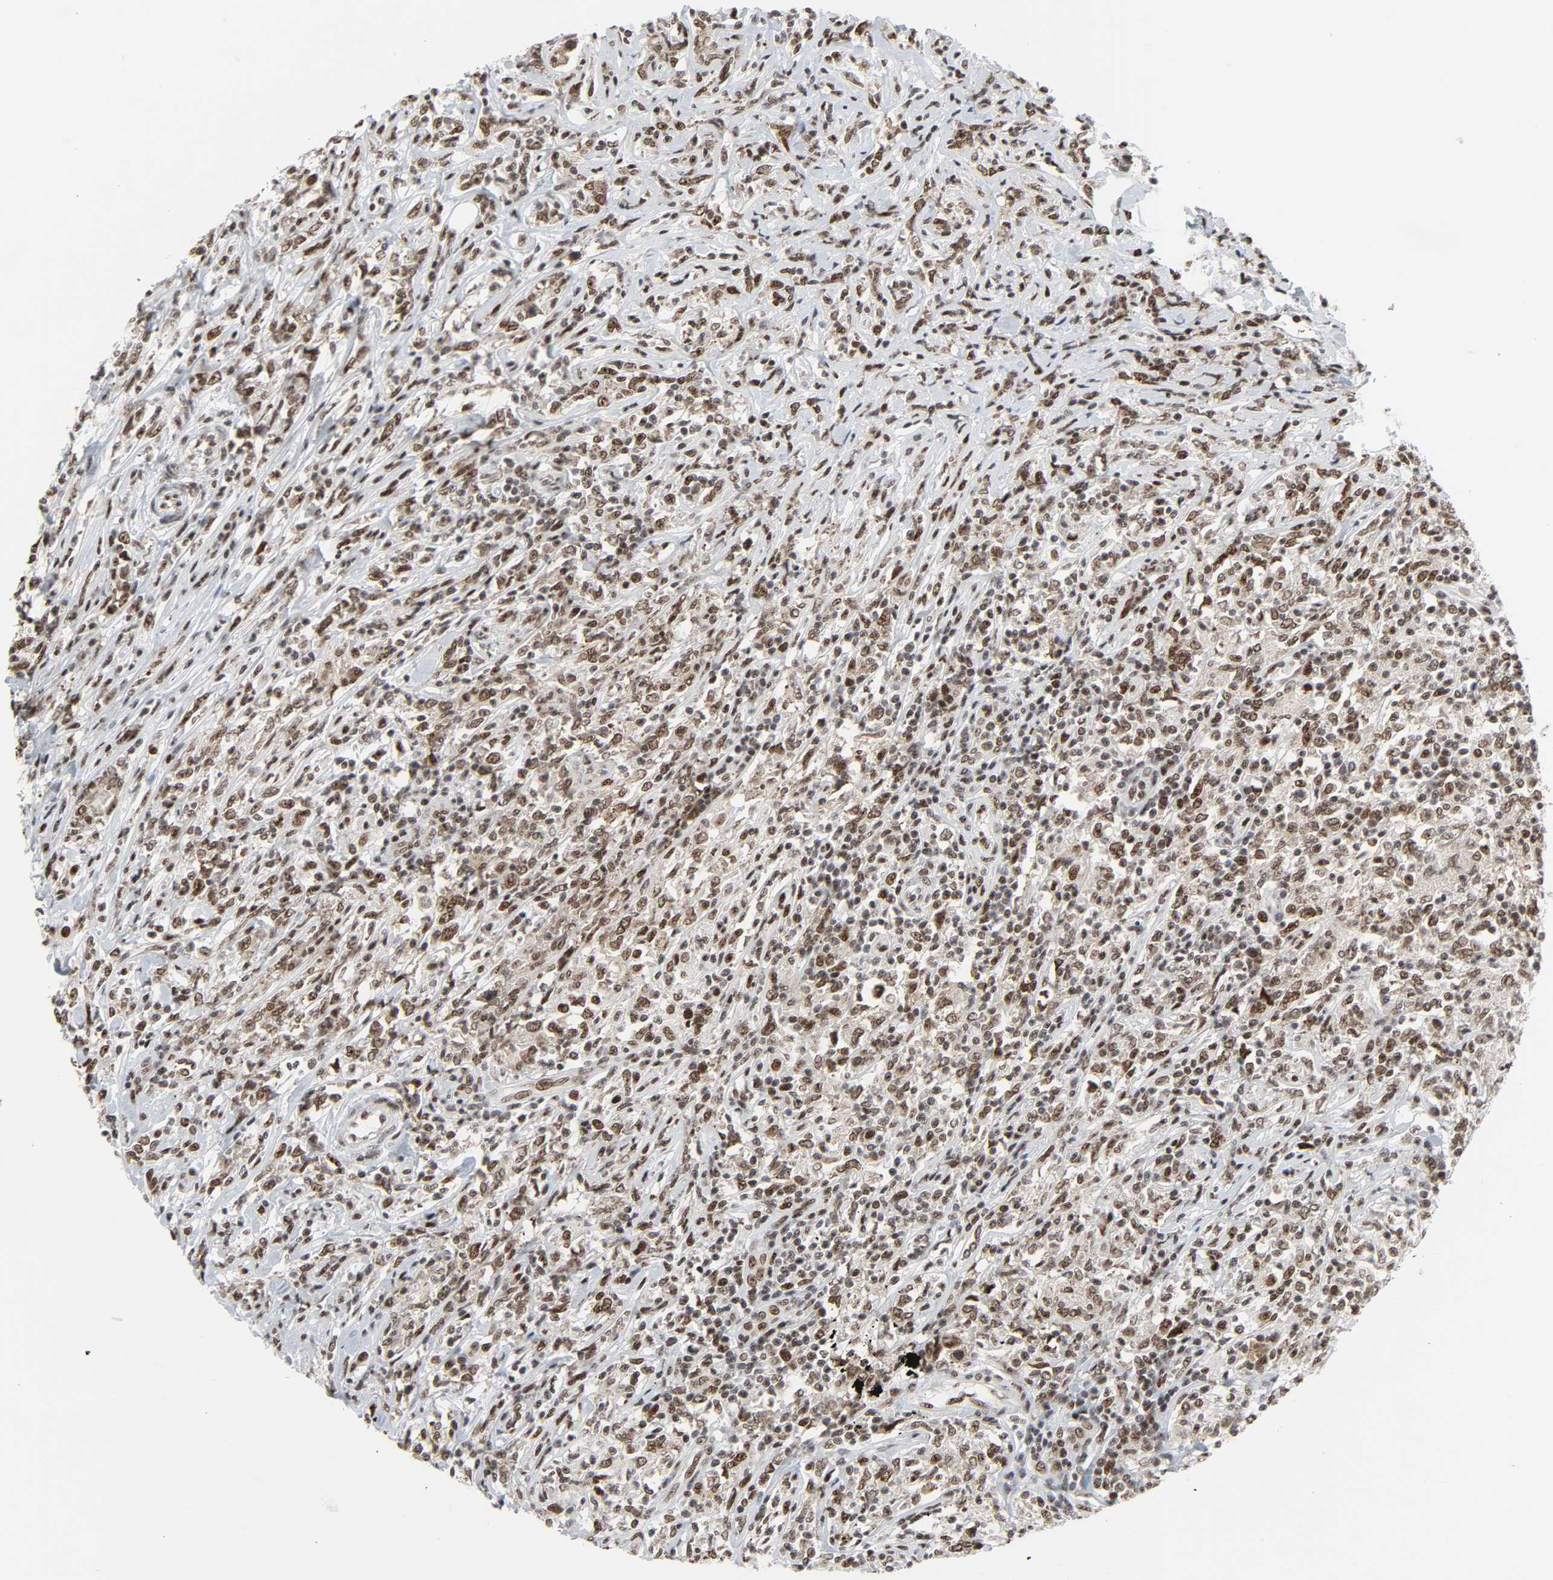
{"staining": {"intensity": "moderate", "quantity": ">75%", "location": "nuclear"}, "tissue": "lymphoma", "cell_type": "Tumor cells", "image_type": "cancer", "snomed": [{"axis": "morphology", "description": "Malignant lymphoma, non-Hodgkin's type, High grade"}, {"axis": "topography", "description": "Lymph node"}], "caption": "Immunohistochemistry image of neoplastic tissue: malignant lymphoma, non-Hodgkin's type (high-grade) stained using IHC shows medium levels of moderate protein expression localized specifically in the nuclear of tumor cells, appearing as a nuclear brown color.", "gene": "CDK7", "patient": {"sex": "female", "age": 84}}